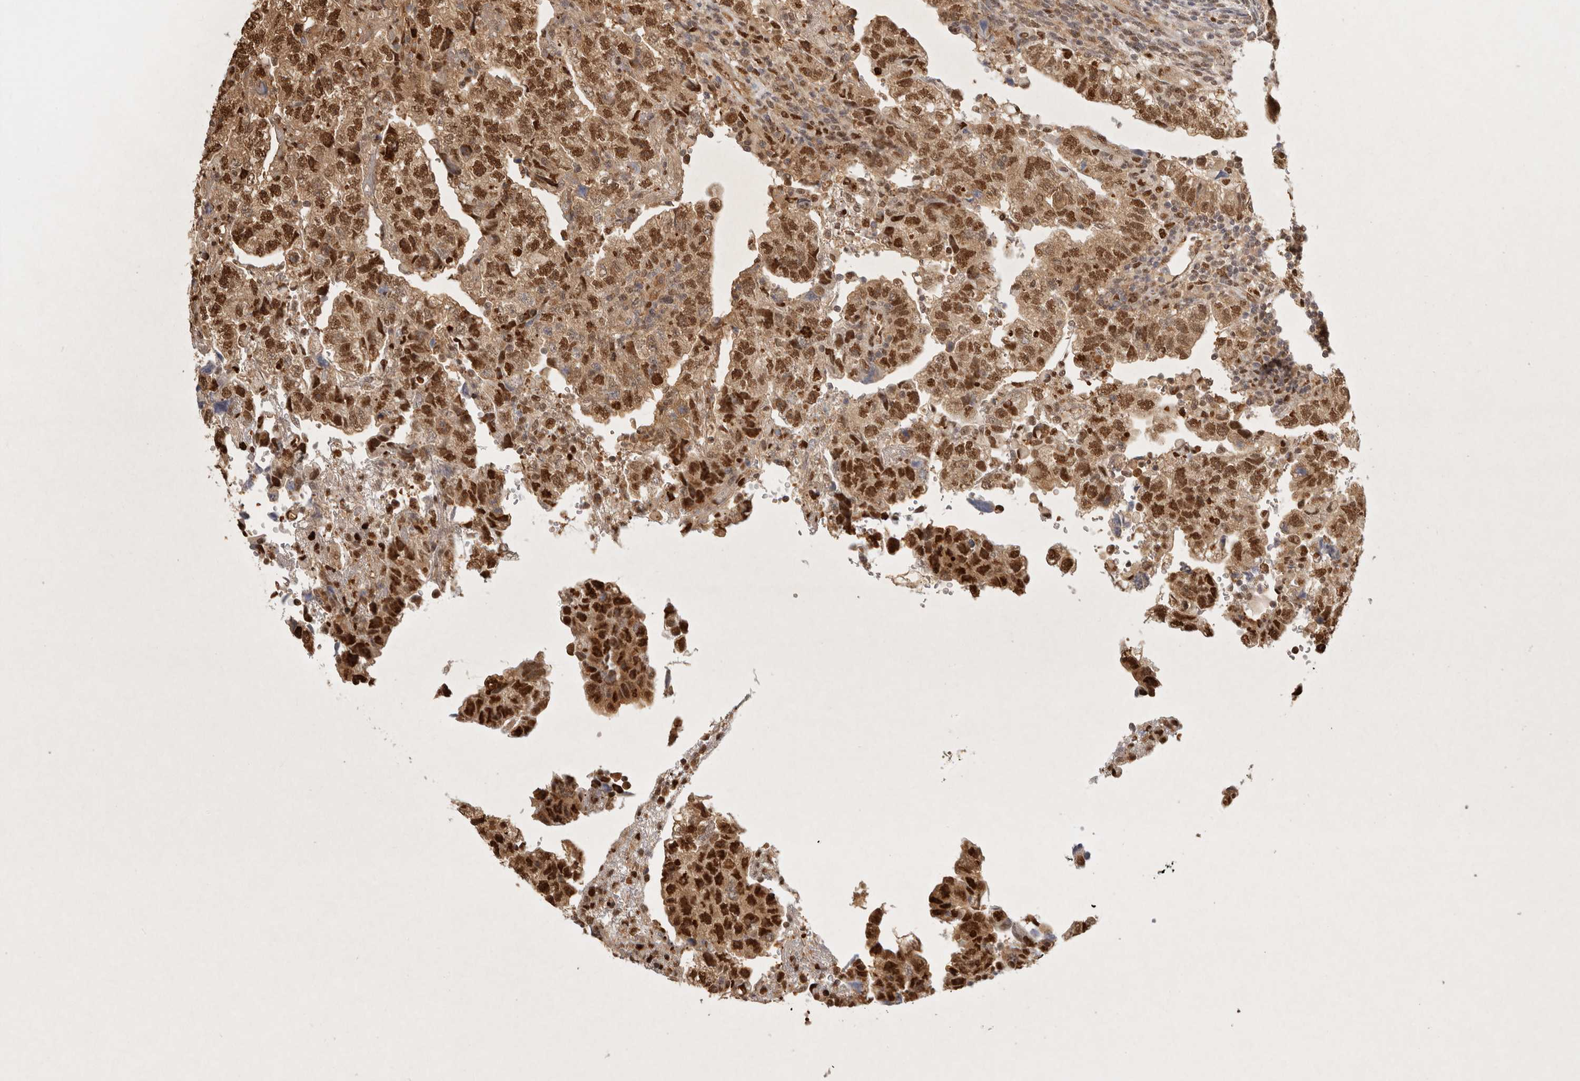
{"staining": {"intensity": "strong", "quantity": ">75%", "location": "cytoplasmic/membranous,nuclear"}, "tissue": "testis cancer", "cell_type": "Tumor cells", "image_type": "cancer", "snomed": [{"axis": "morphology", "description": "Normal tissue, NOS"}, {"axis": "morphology", "description": "Carcinoma, Embryonal, NOS"}, {"axis": "topography", "description": "Testis"}], "caption": "DAB (3,3'-diaminobenzidine) immunohistochemical staining of human embryonal carcinoma (testis) demonstrates strong cytoplasmic/membranous and nuclear protein staining in about >75% of tumor cells.", "gene": "PSMA5", "patient": {"sex": "male", "age": 36}}